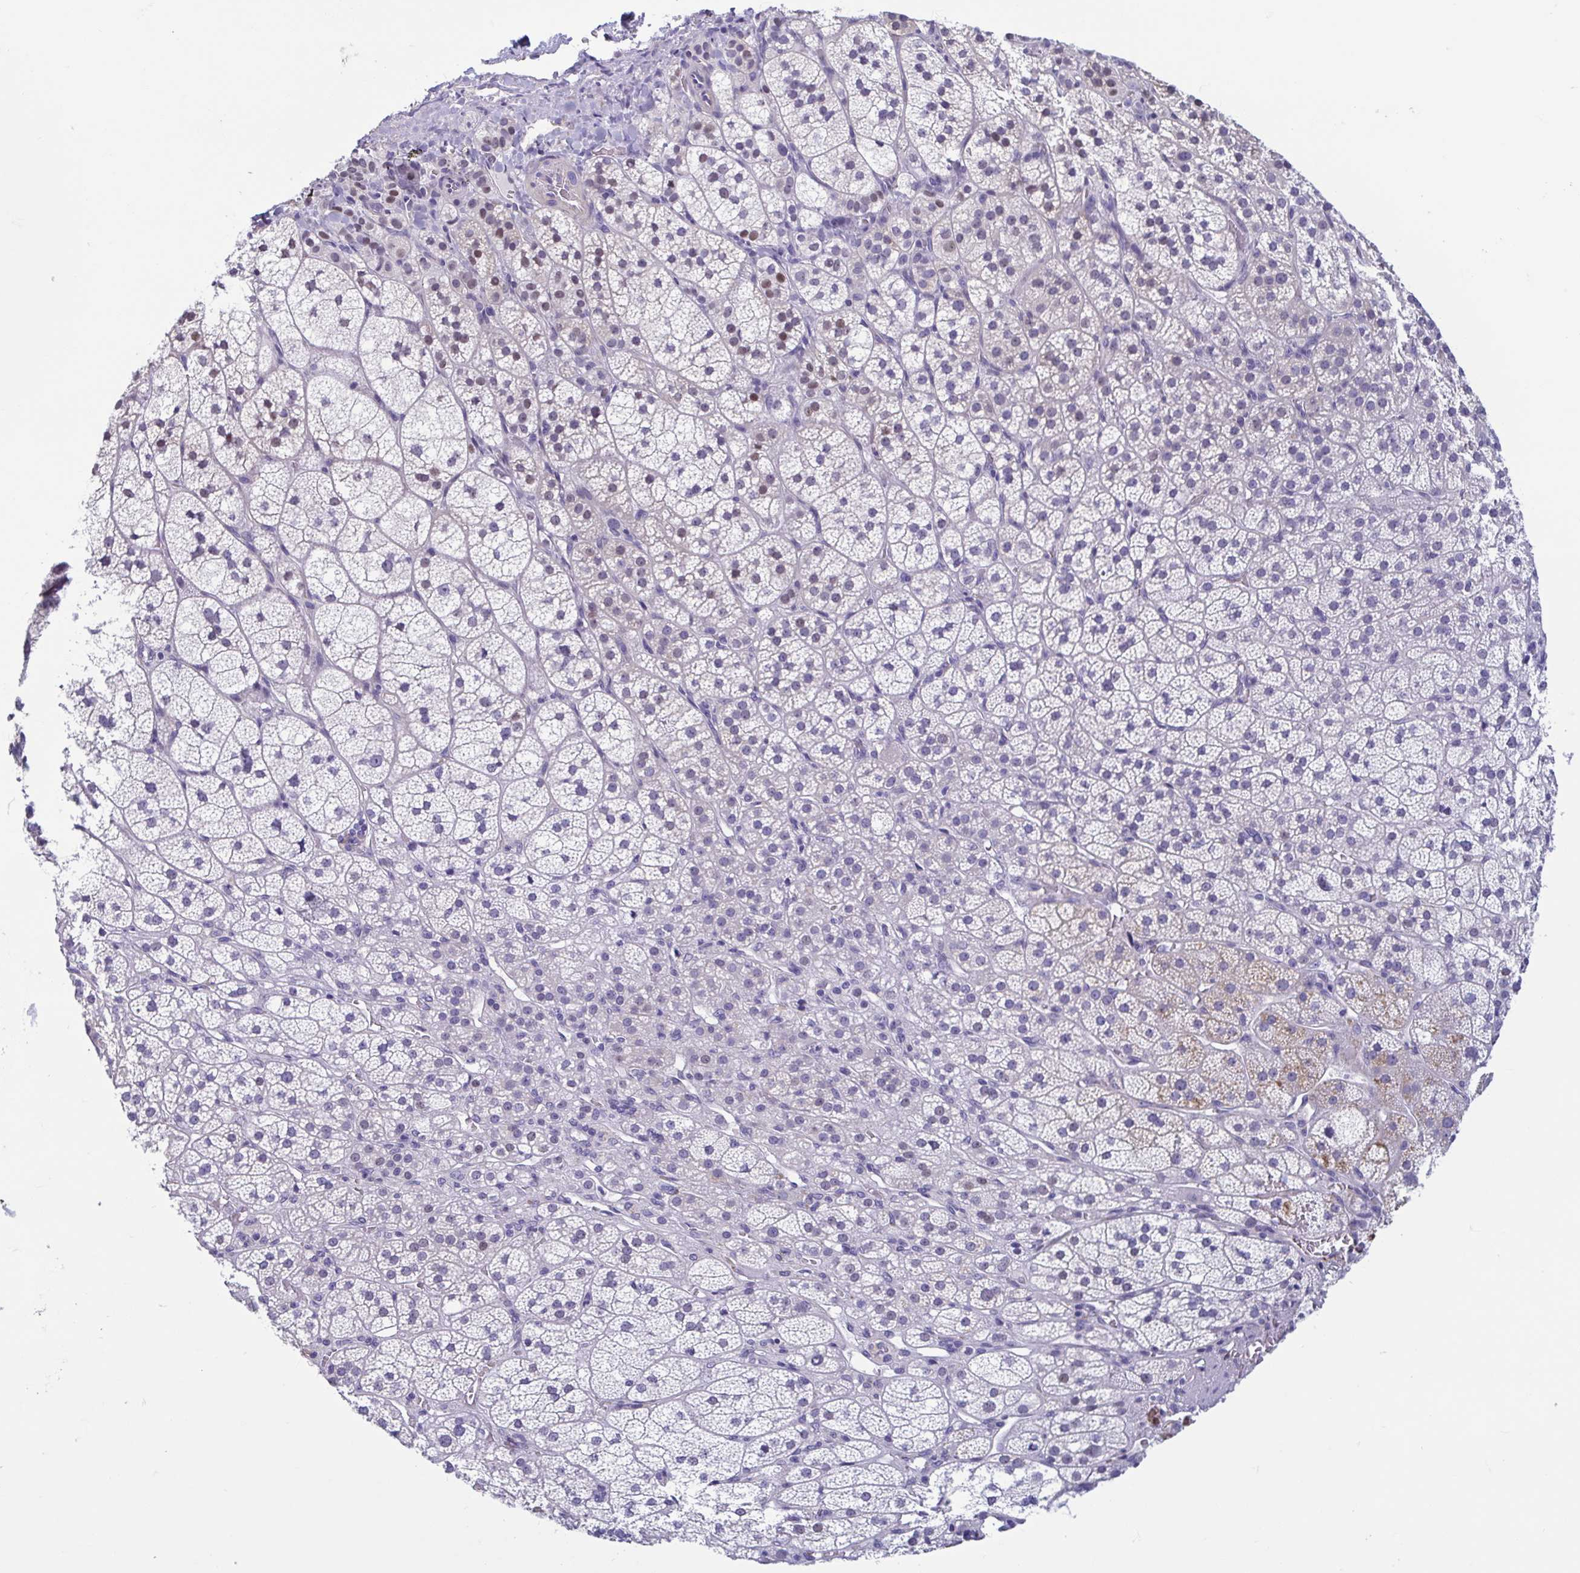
{"staining": {"intensity": "negative", "quantity": "none", "location": "none"}, "tissue": "adrenal gland", "cell_type": "Glandular cells", "image_type": "normal", "snomed": [{"axis": "morphology", "description": "Normal tissue, NOS"}, {"axis": "topography", "description": "Adrenal gland"}], "caption": "Glandular cells are negative for brown protein staining in unremarkable adrenal gland. Brightfield microscopy of immunohistochemistry (IHC) stained with DAB (3,3'-diaminobenzidine) (brown) and hematoxylin (blue), captured at high magnification.", "gene": "MORC4", "patient": {"sex": "female", "age": 60}}